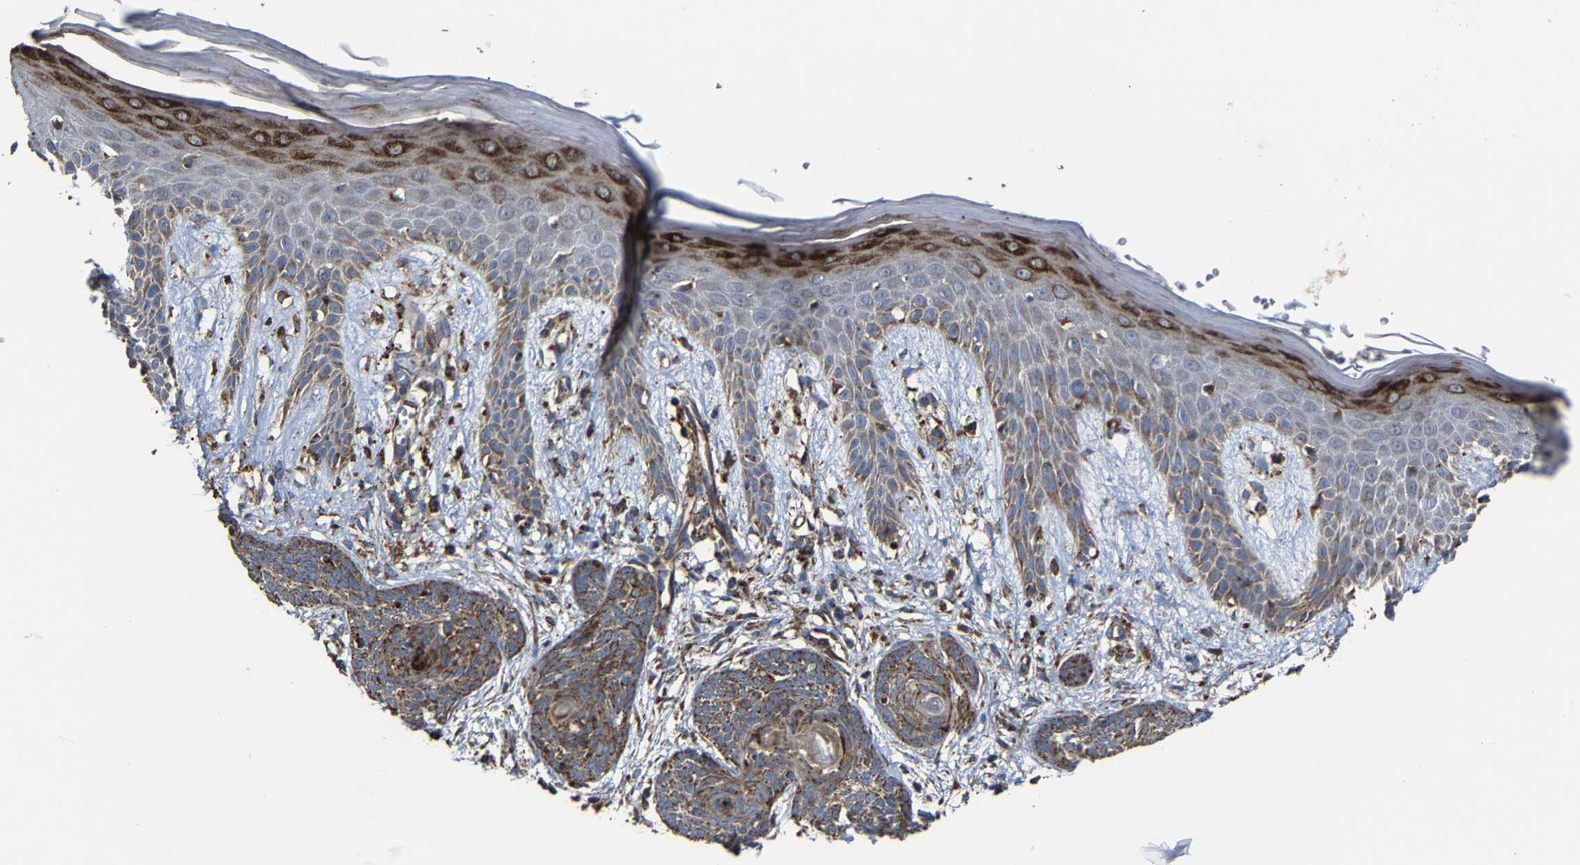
{"staining": {"intensity": "moderate", "quantity": ">75%", "location": "cytoplasmic/membranous"}, "tissue": "skin cancer", "cell_type": "Tumor cells", "image_type": "cancer", "snomed": [{"axis": "morphology", "description": "Basal cell carcinoma"}, {"axis": "topography", "description": "Skin"}], "caption": "Skin cancer (basal cell carcinoma) stained for a protein exhibits moderate cytoplasmic/membranous positivity in tumor cells. The protein is stained brown, and the nuclei are stained in blue (DAB (3,3'-diaminobenzidine) IHC with brightfield microscopy, high magnification).", "gene": "NDUFV3", "patient": {"sex": "female", "age": 59}}